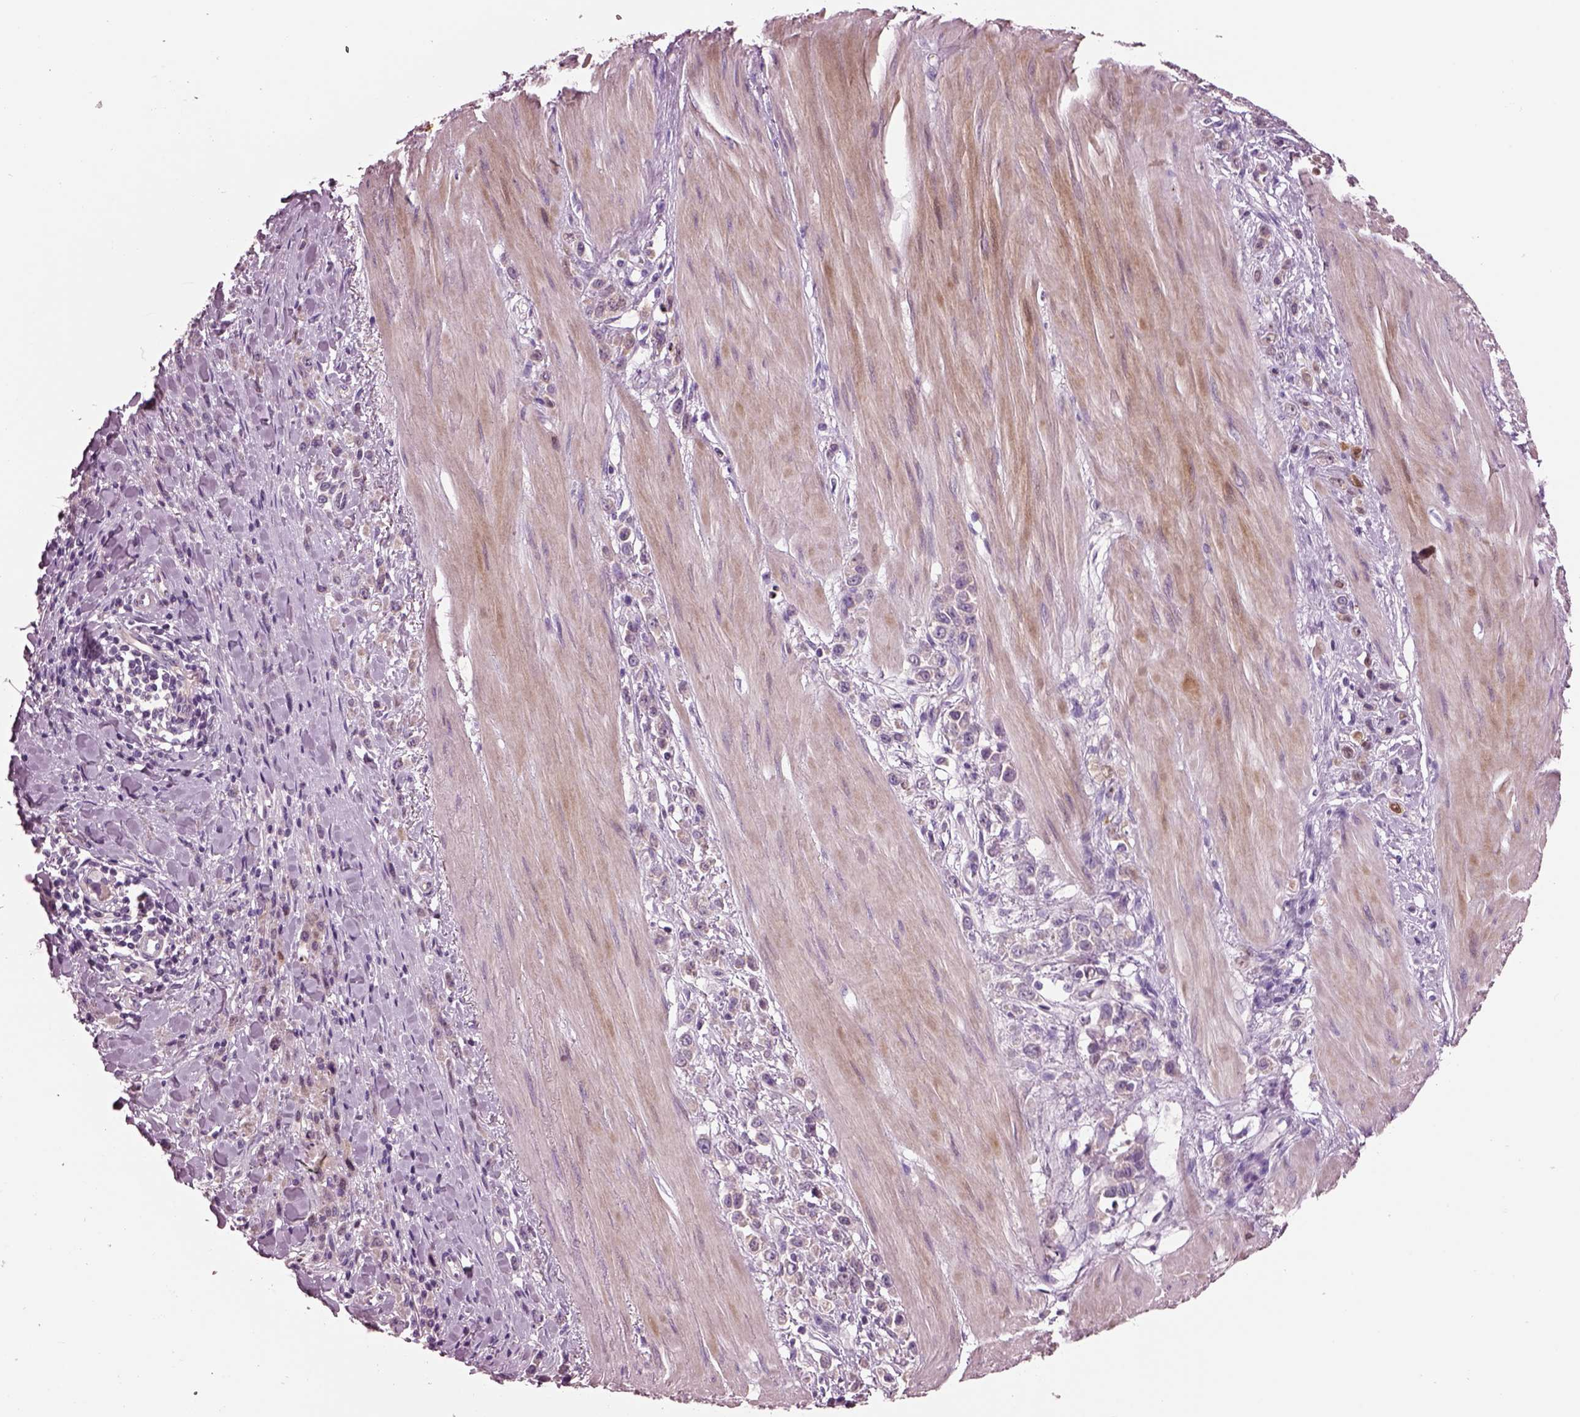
{"staining": {"intensity": "weak", "quantity": "<25%", "location": "cytoplasmic/membranous"}, "tissue": "stomach cancer", "cell_type": "Tumor cells", "image_type": "cancer", "snomed": [{"axis": "morphology", "description": "Adenocarcinoma, NOS"}, {"axis": "topography", "description": "Stomach"}], "caption": "Stomach cancer (adenocarcinoma) stained for a protein using IHC demonstrates no staining tumor cells.", "gene": "PLPP7", "patient": {"sex": "male", "age": 47}}